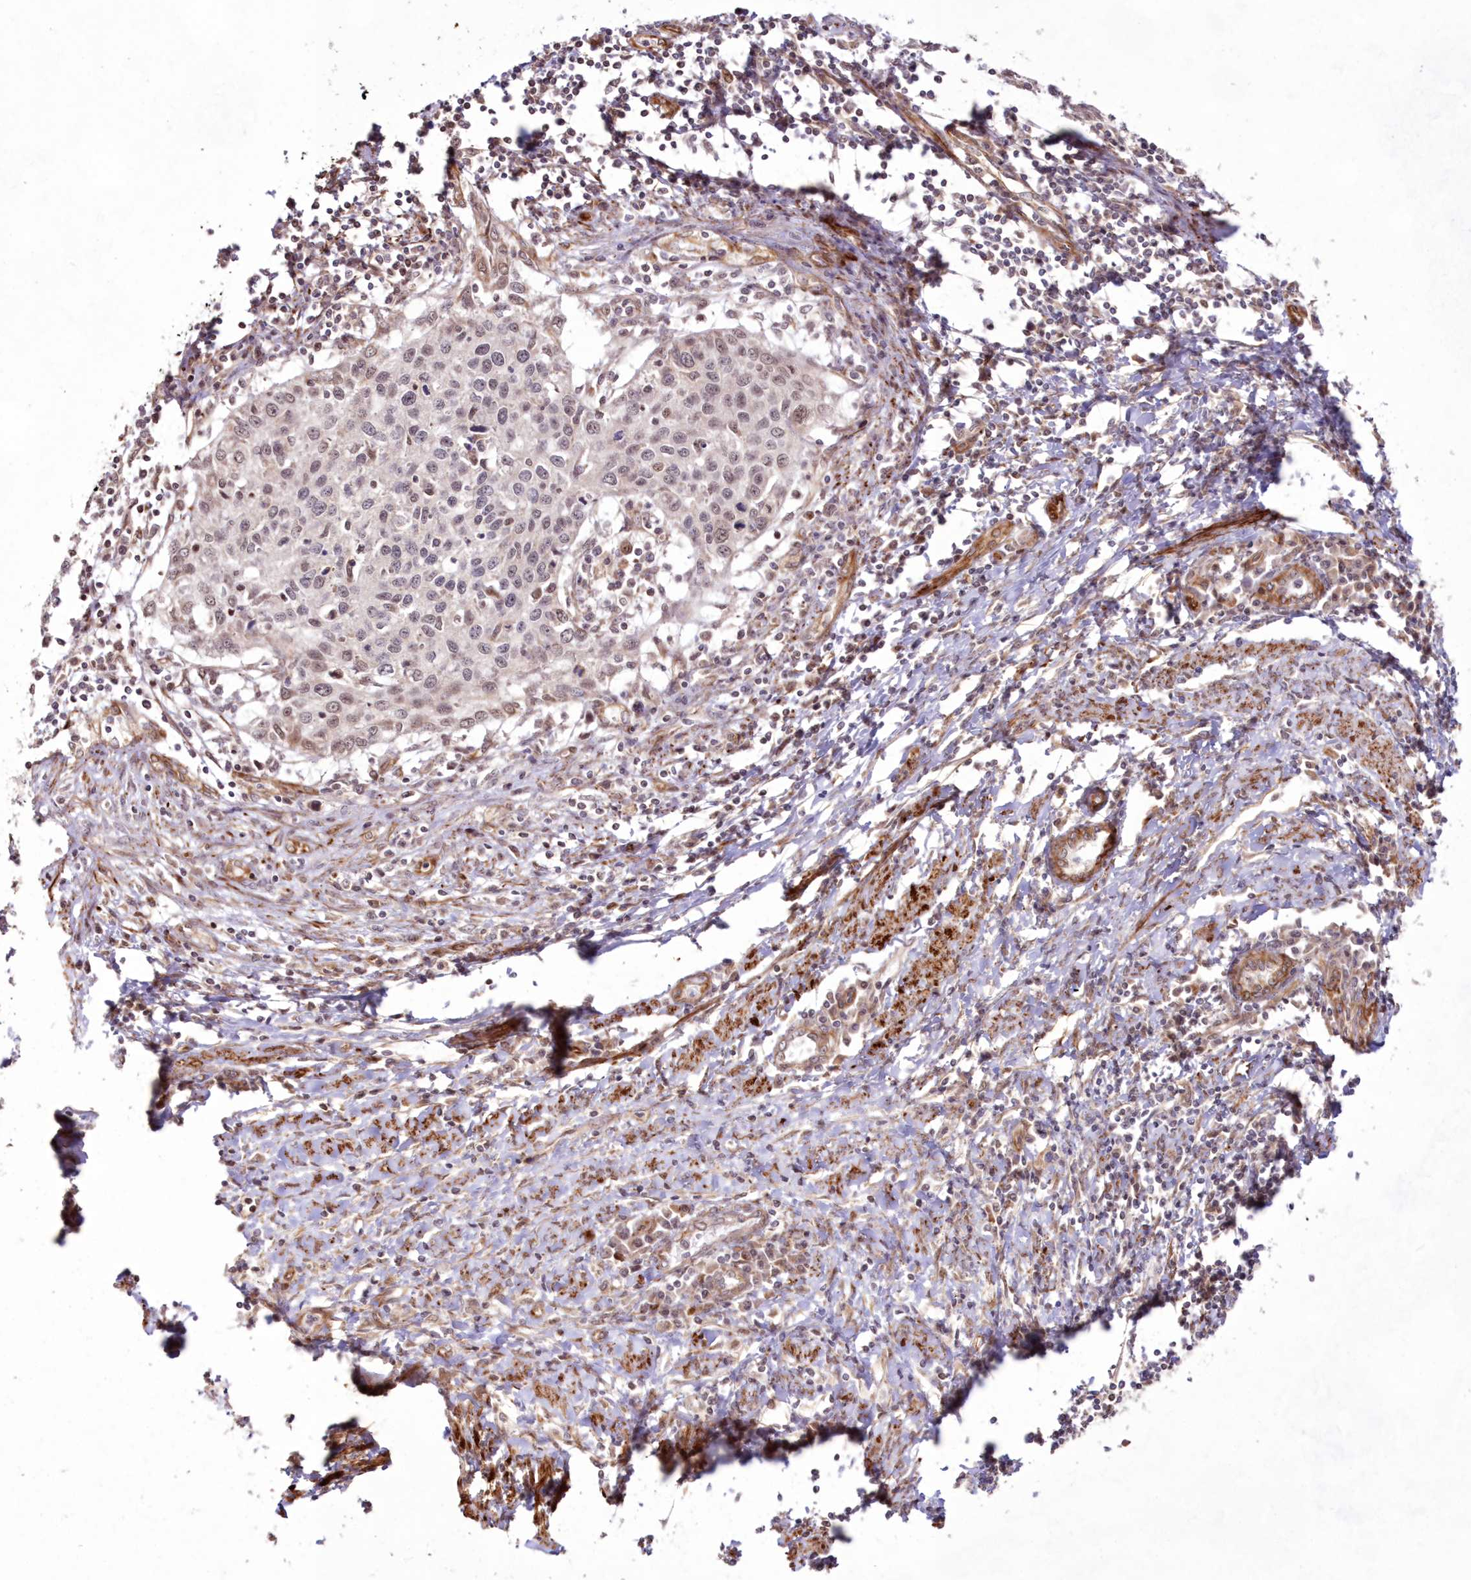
{"staining": {"intensity": "weak", "quantity": "25%-75%", "location": "nuclear"}, "tissue": "cervical cancer", "cell_type": "Tumor cells", "image_type": "cancer", "snomed": [{"axis": "morphology", "description": "Squamous cell carcinoma, NOS"}, {"axis": "topography", "description": "Cervix"}], "caption": "The immunohistochemical stain highlights weak nuclear positivity in tumor cells of cervical squamous cell carcinoma tissue.", "gene": "SNIP1", "patient": {"sex": "female", "age": 32}}